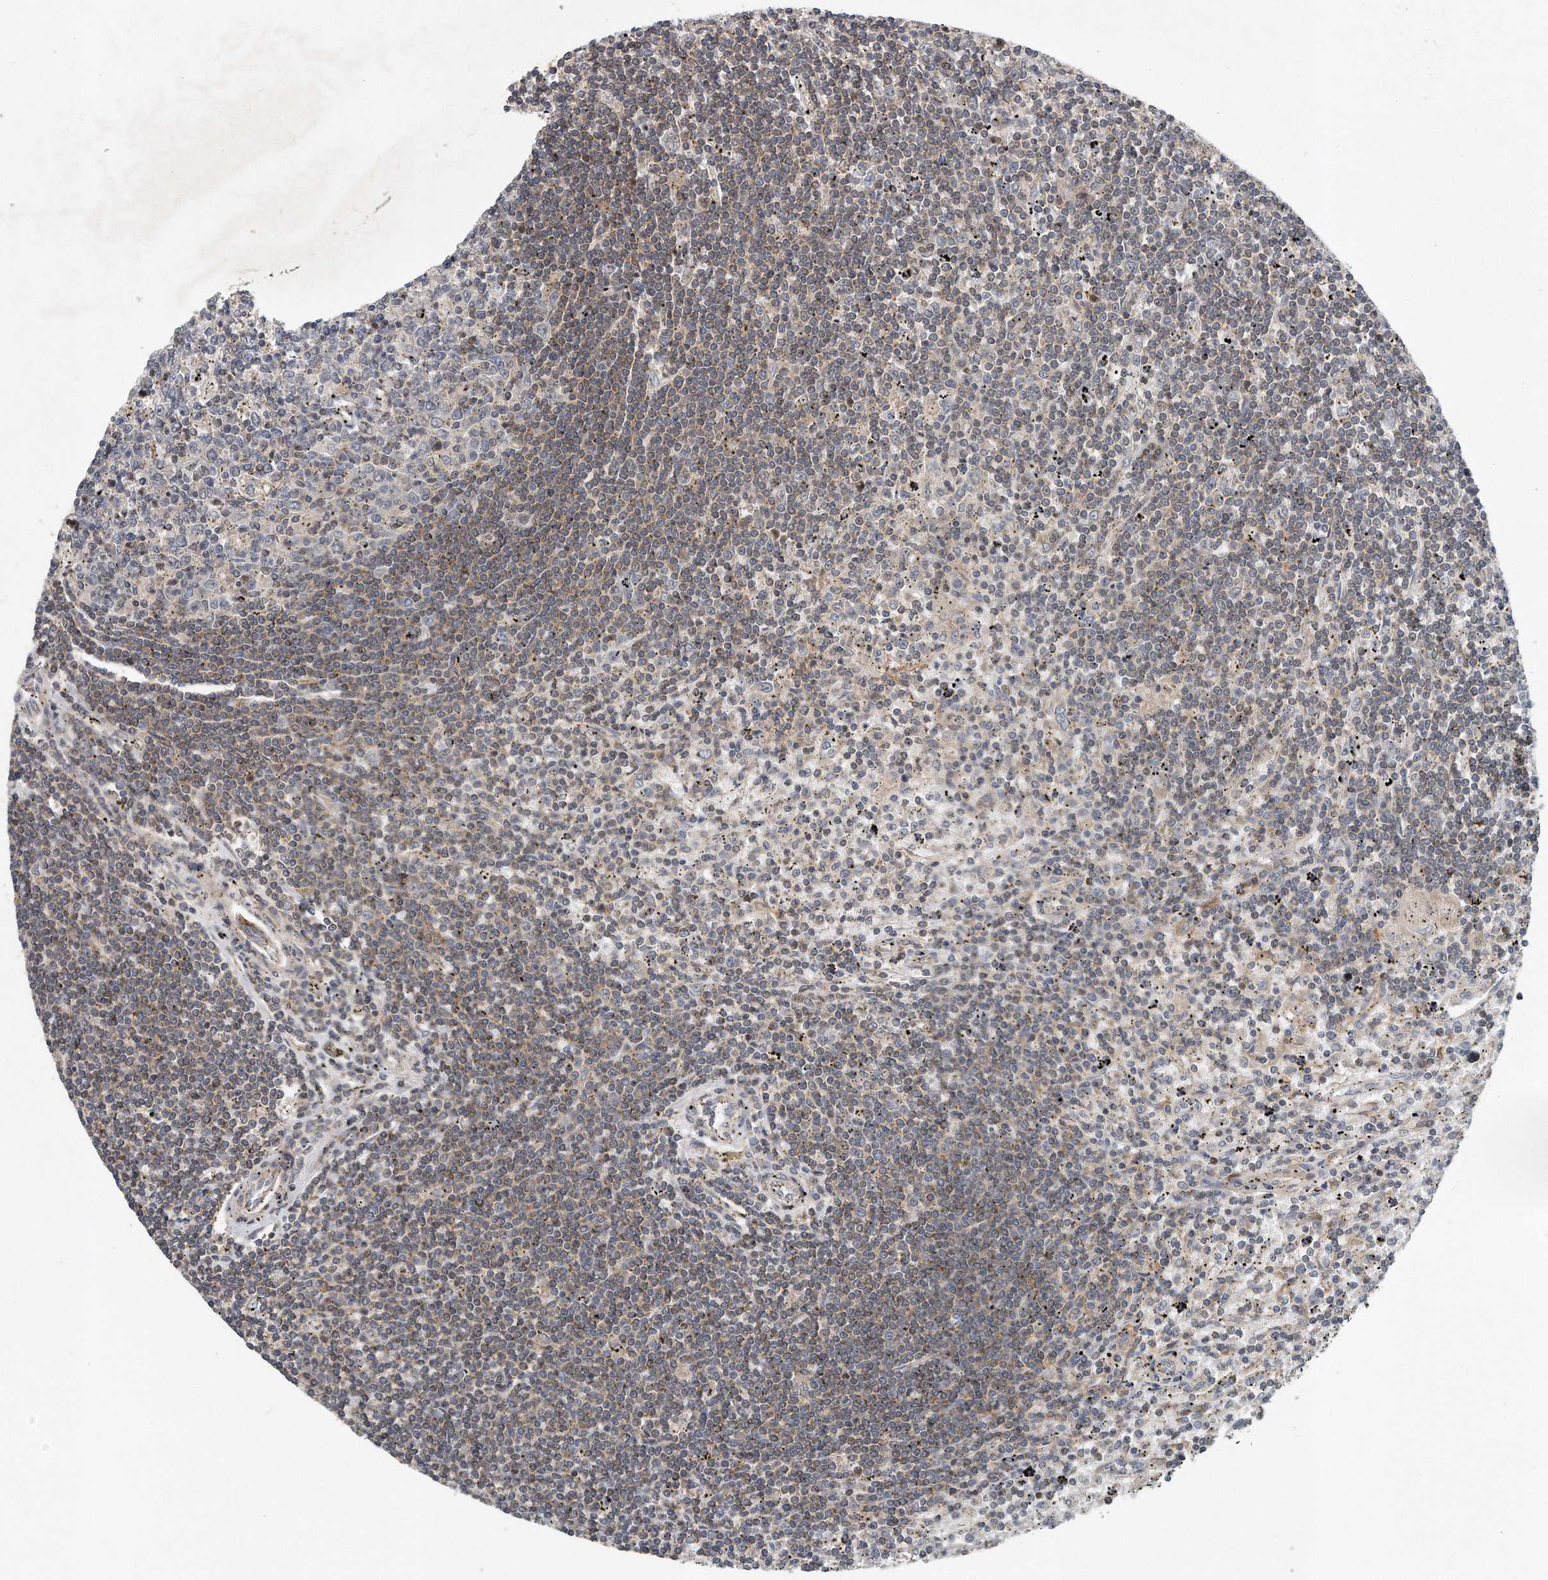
{"staining": {"intensity": "weak", "quantity": "25%-75%", "location": "cytoplasmic/membranous"}, "tissue": "lymphoma", "cell_type": "Tumor cells", "image_type": "cancer", "snomed": [{"axis": "morphology", "description": "Malignant lymphoma, non-Hodgkin's type, Low grade"}, {"axis": "topography", "description": "Spleen"}], "caption": "The image exhibits staining of malignant lymphoma, non-Hodgkin's type (low-grade), revealing weak cytoplasmic/membranous protein positivity (brown color) within tumor cells.", "gene": "PCDH8", "patient": {"sex": "male", "age": 76}}